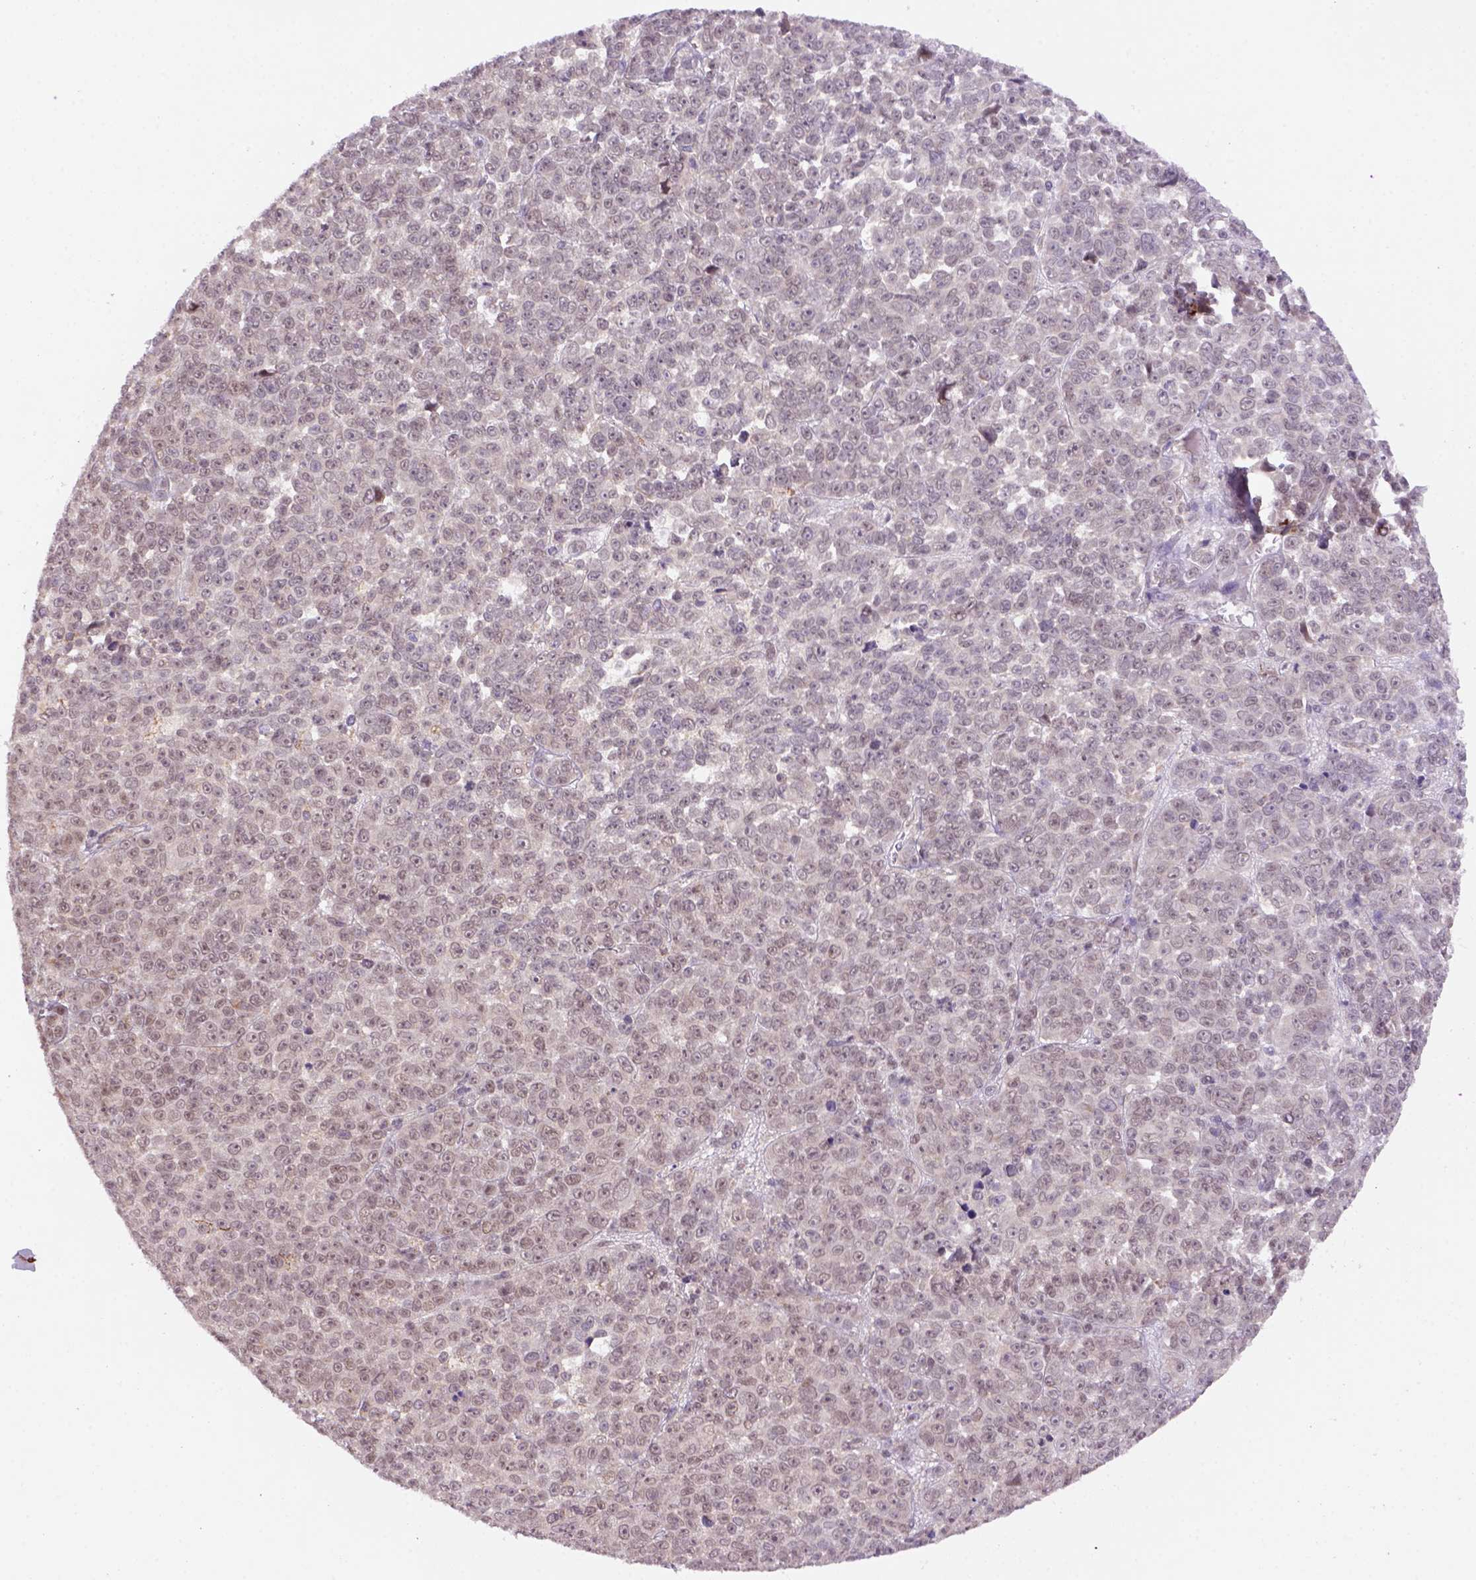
{"staining": {"intensity": "negative", "quantity": "none", "location": "none"}, "tissue": "melanoma", "cell_type": "Tumor cells", "image_type": "cancer", "snomed": [{"axis": "morphology", "description": "Malignant melanoma, NOS"}, {"axis": "topography", "description": "Skin"}], "caption": "Histopathology image shows no protein positivity in tumor cells of melanoma tissue.", "gene": "FZD7", "patient": {"sex": "female", "age": 95}}